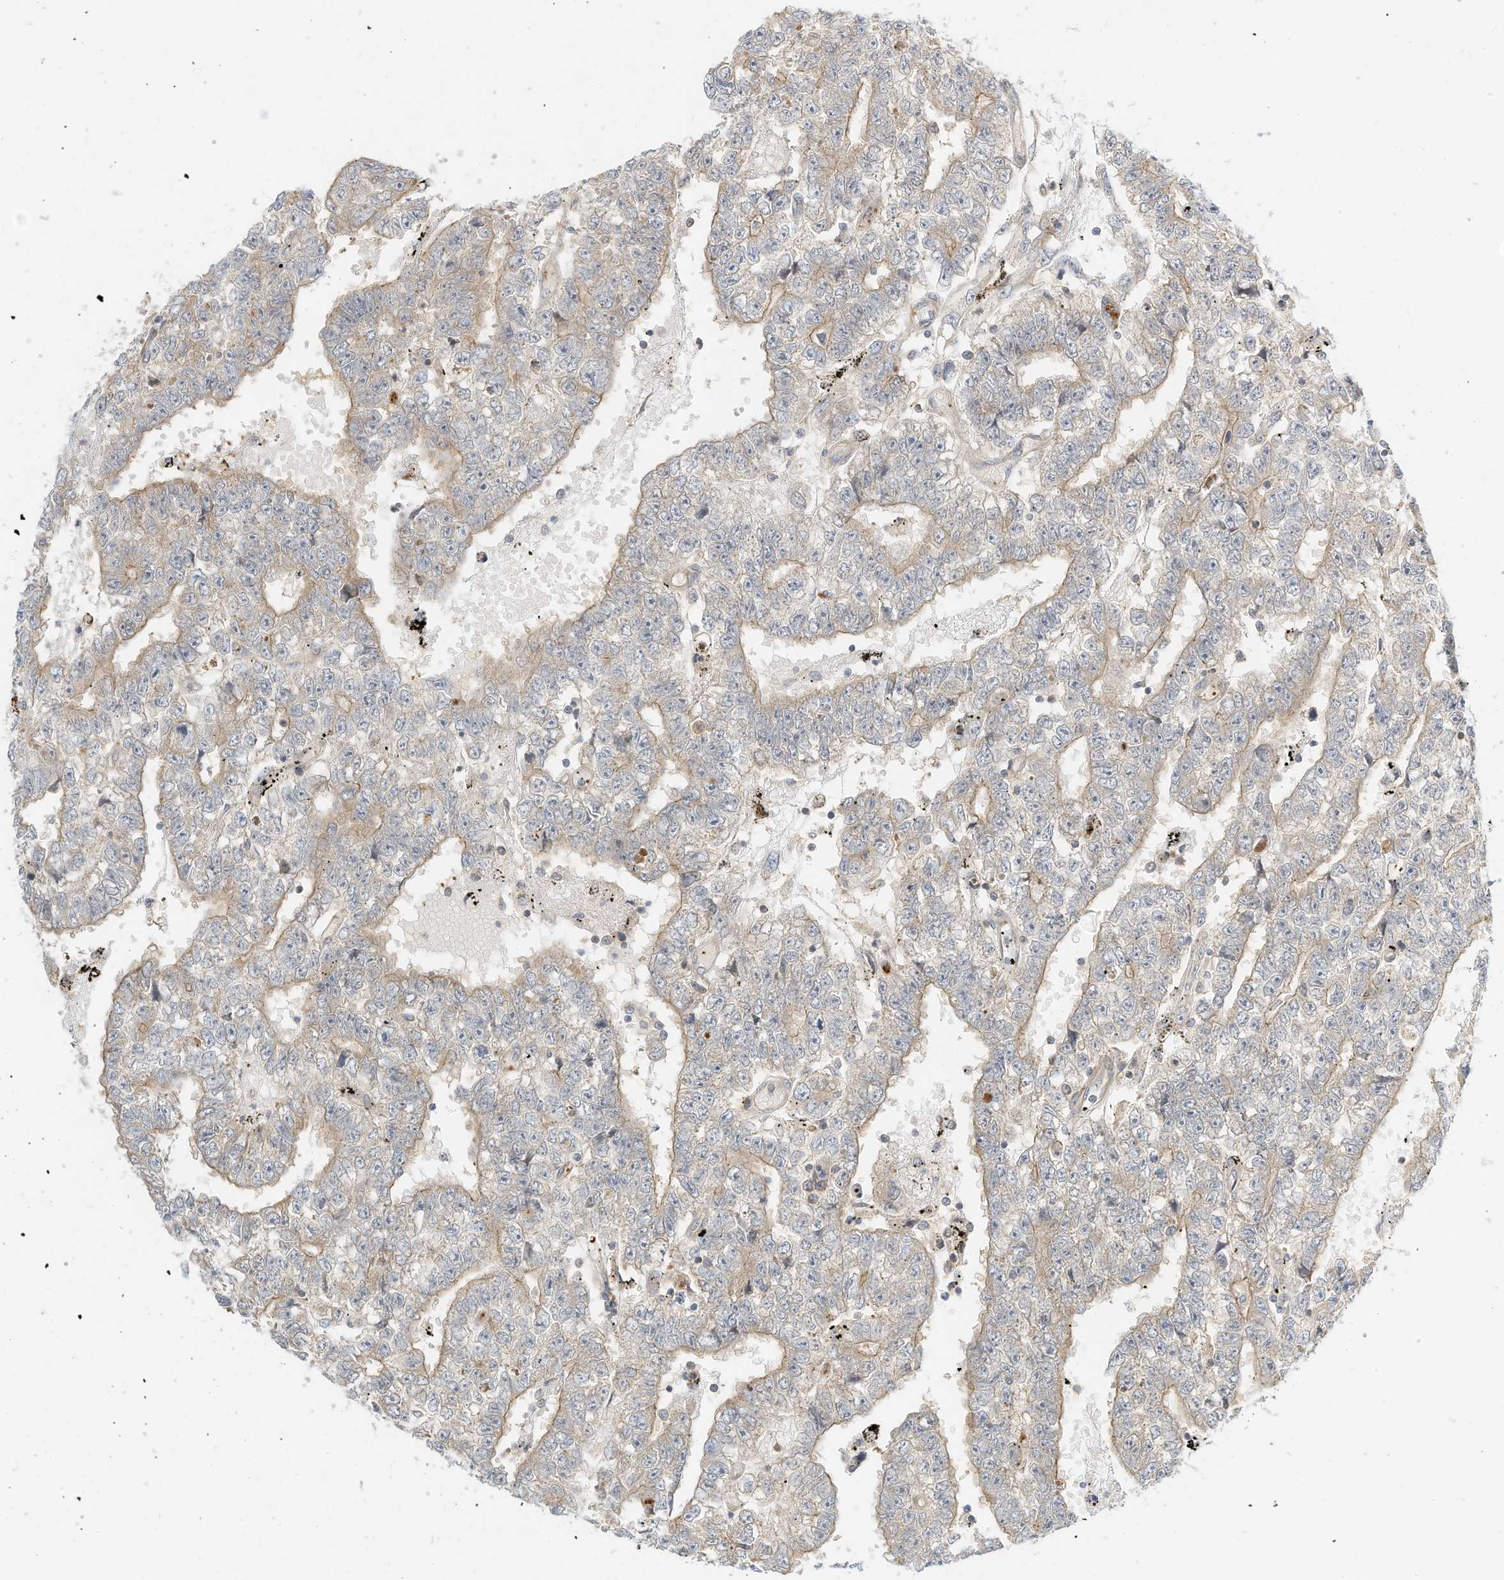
{"staining": {"intensity": "weak", "quantity": "25%-75%", "location": "cytoplasmic/membranous"}, "tissue": "testis cancer", "cell_type": "Tumor cells", "image_type": "cancer", "snomed": [{"axis": "morphology", "description": "Carcinoma, Embryonal, NOS"}, {"axis": "topography", "description": "Testis"}], "caption": "This is an image of immunohistochemistry staining of embryonal carcinoma (testis), which shows weak expression in the cytoplasmic/membranous of tumor cells.", "gene": "OFD1", "patient": {"sex": "male", "age": 25}}